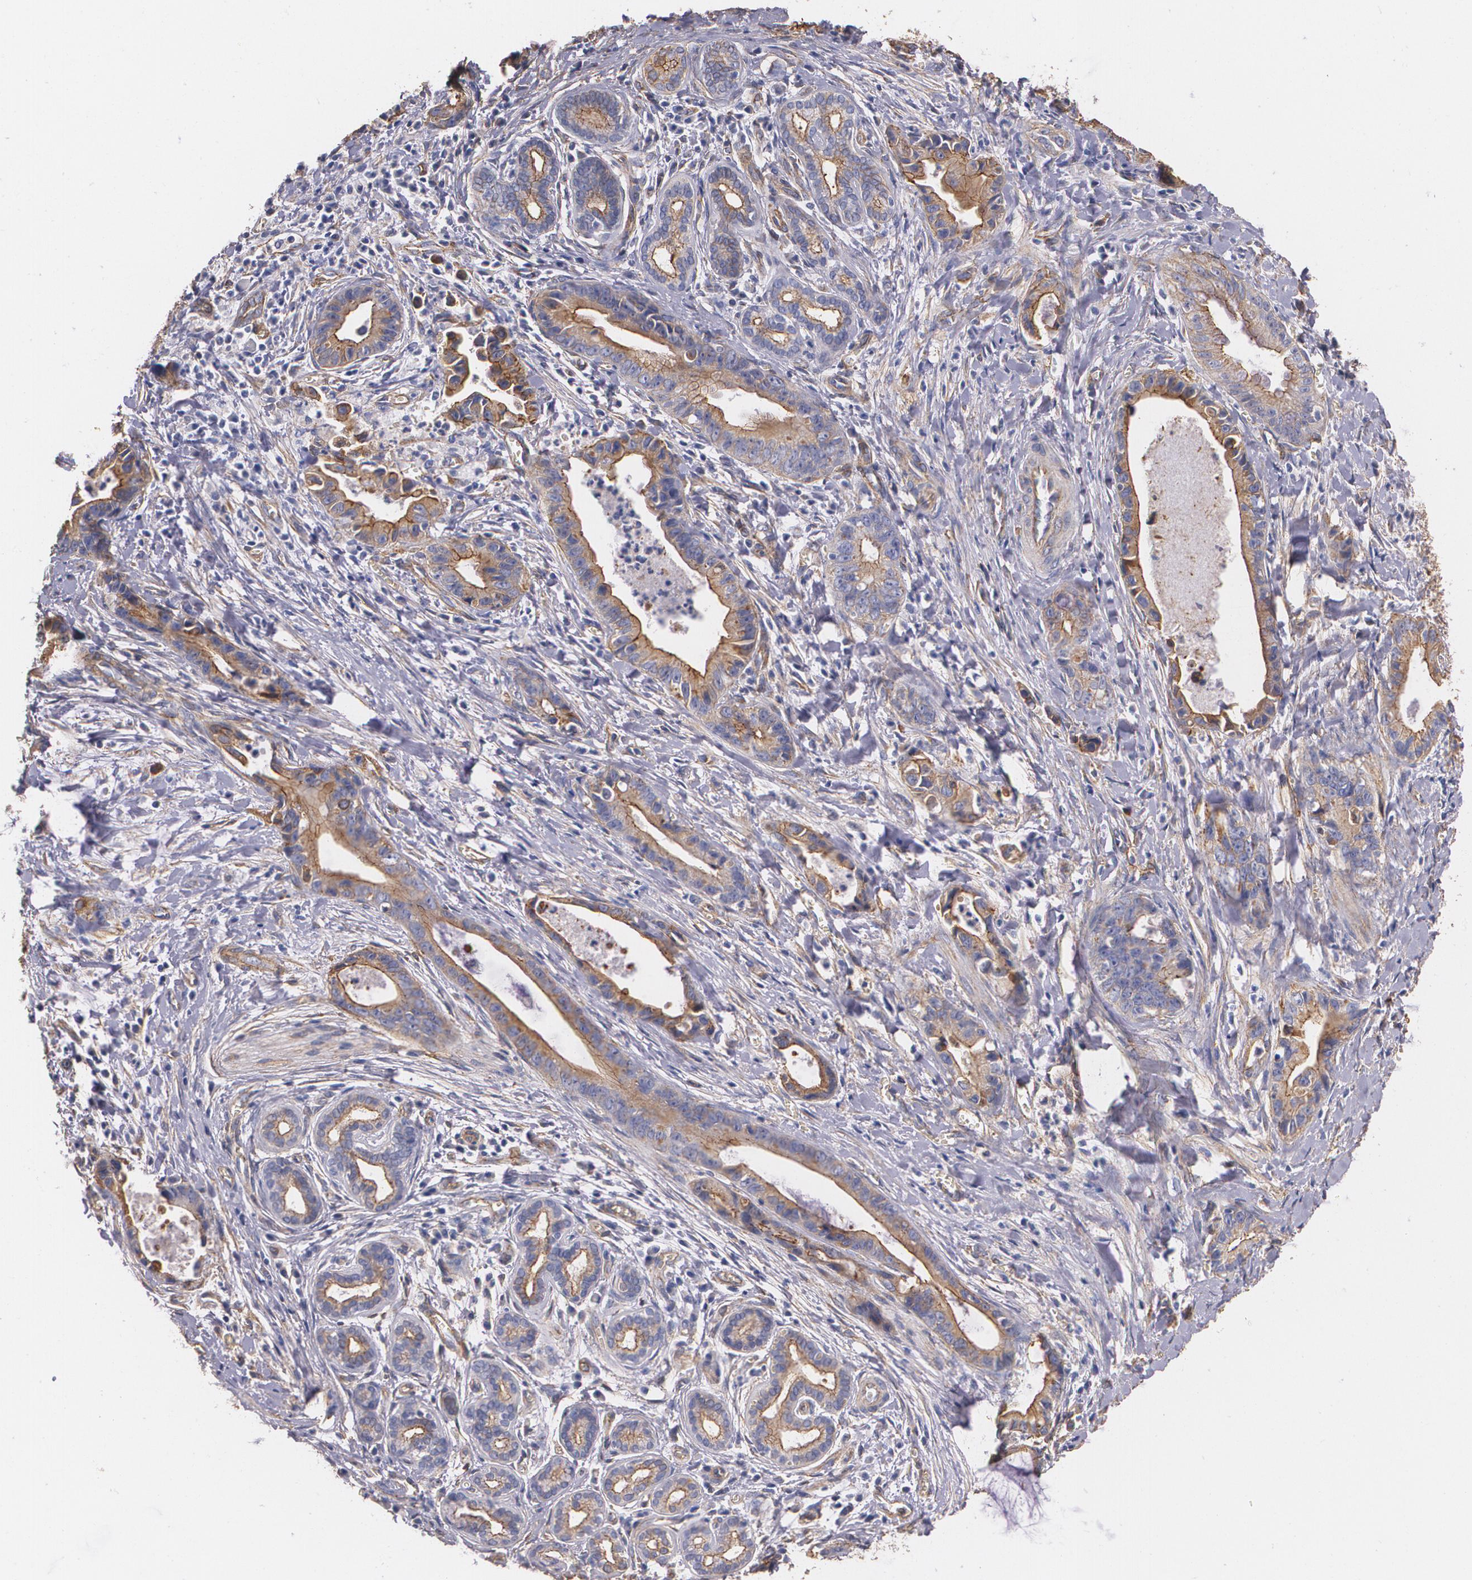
{"staining": {"intensity": "moderate", "quantity": "25%-75%", "location": "cytoplasmic/membranous"}, "tissue": "liver cancer", "cell_type": "Tumor cells", "image_type": "cancer", "snomed": [{"axis": "morphology", "description": "Cholangiocarcinoma"}, {"axis": "topography", "description": "Liver"}], "caption": "A high-resolution image shows immunohistochemistry staining of liver cholangiocarcinoma, which shows moderate cytoplasmic/membranous expression in approximately 25%-75% of tumor cells.", "gene": "TJP1", "patient": {"sex": "female", "age": 55}}